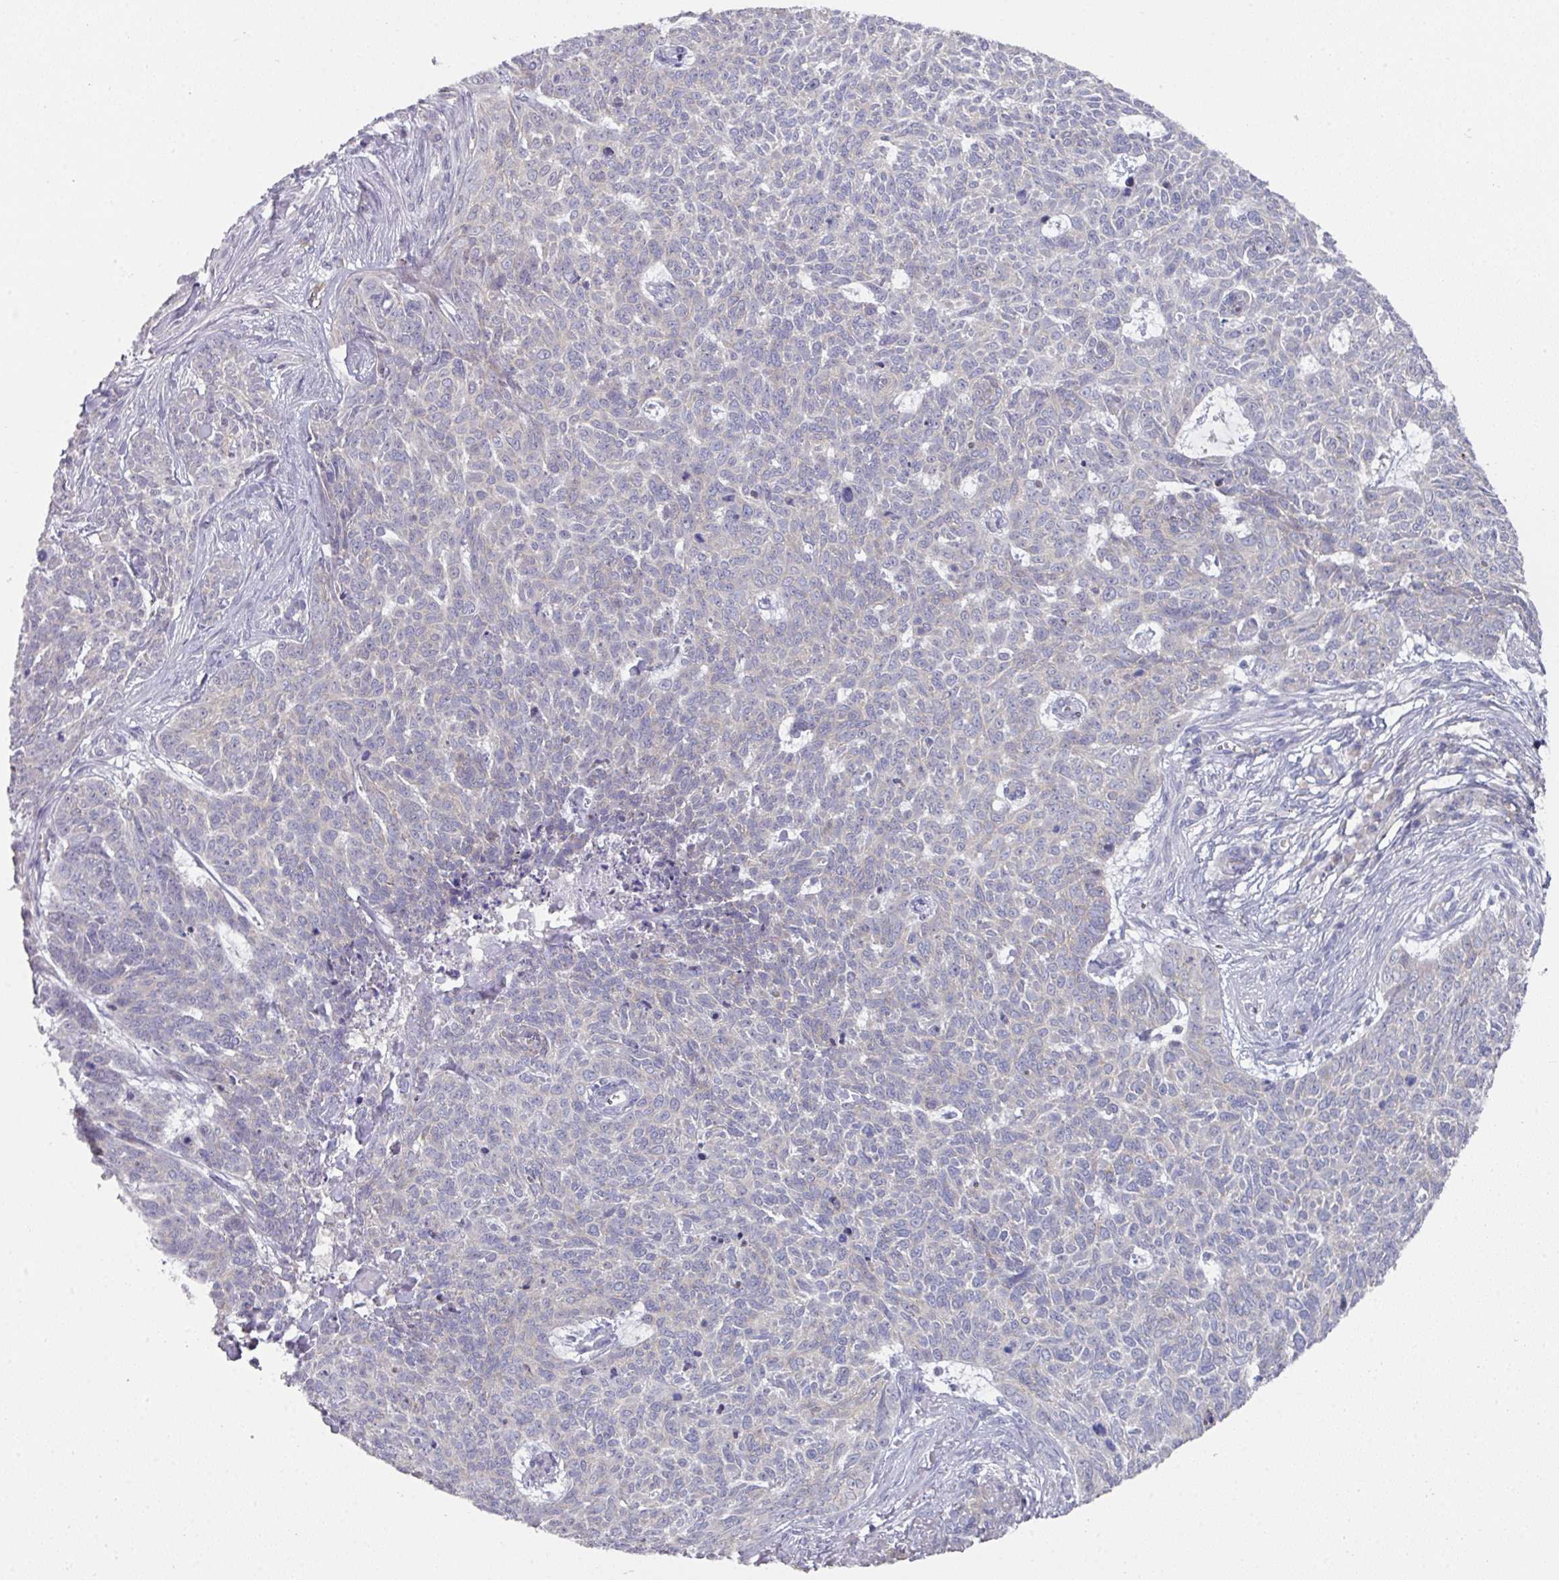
{"staining": {"intensity": "negative", "quantity": "none", "location": "none"}, "tissue": "skin cancer", "cell_type": "Tumor cells", "image_type": "cancer", "snomed": [{"axis": "morphology", "description": "Basal cell carcinoma"}, {"axis": "topography", "description": "Skin"}], "caption": "An immunohistochemistry (IHC) micrograph of basal cell carcinoma (skin) is shown. There is no staining in tumor cells of basal cell carcinoma (skin).", "gene": "NT5C1A", "patient": {"sex": "female", "age": 93}}